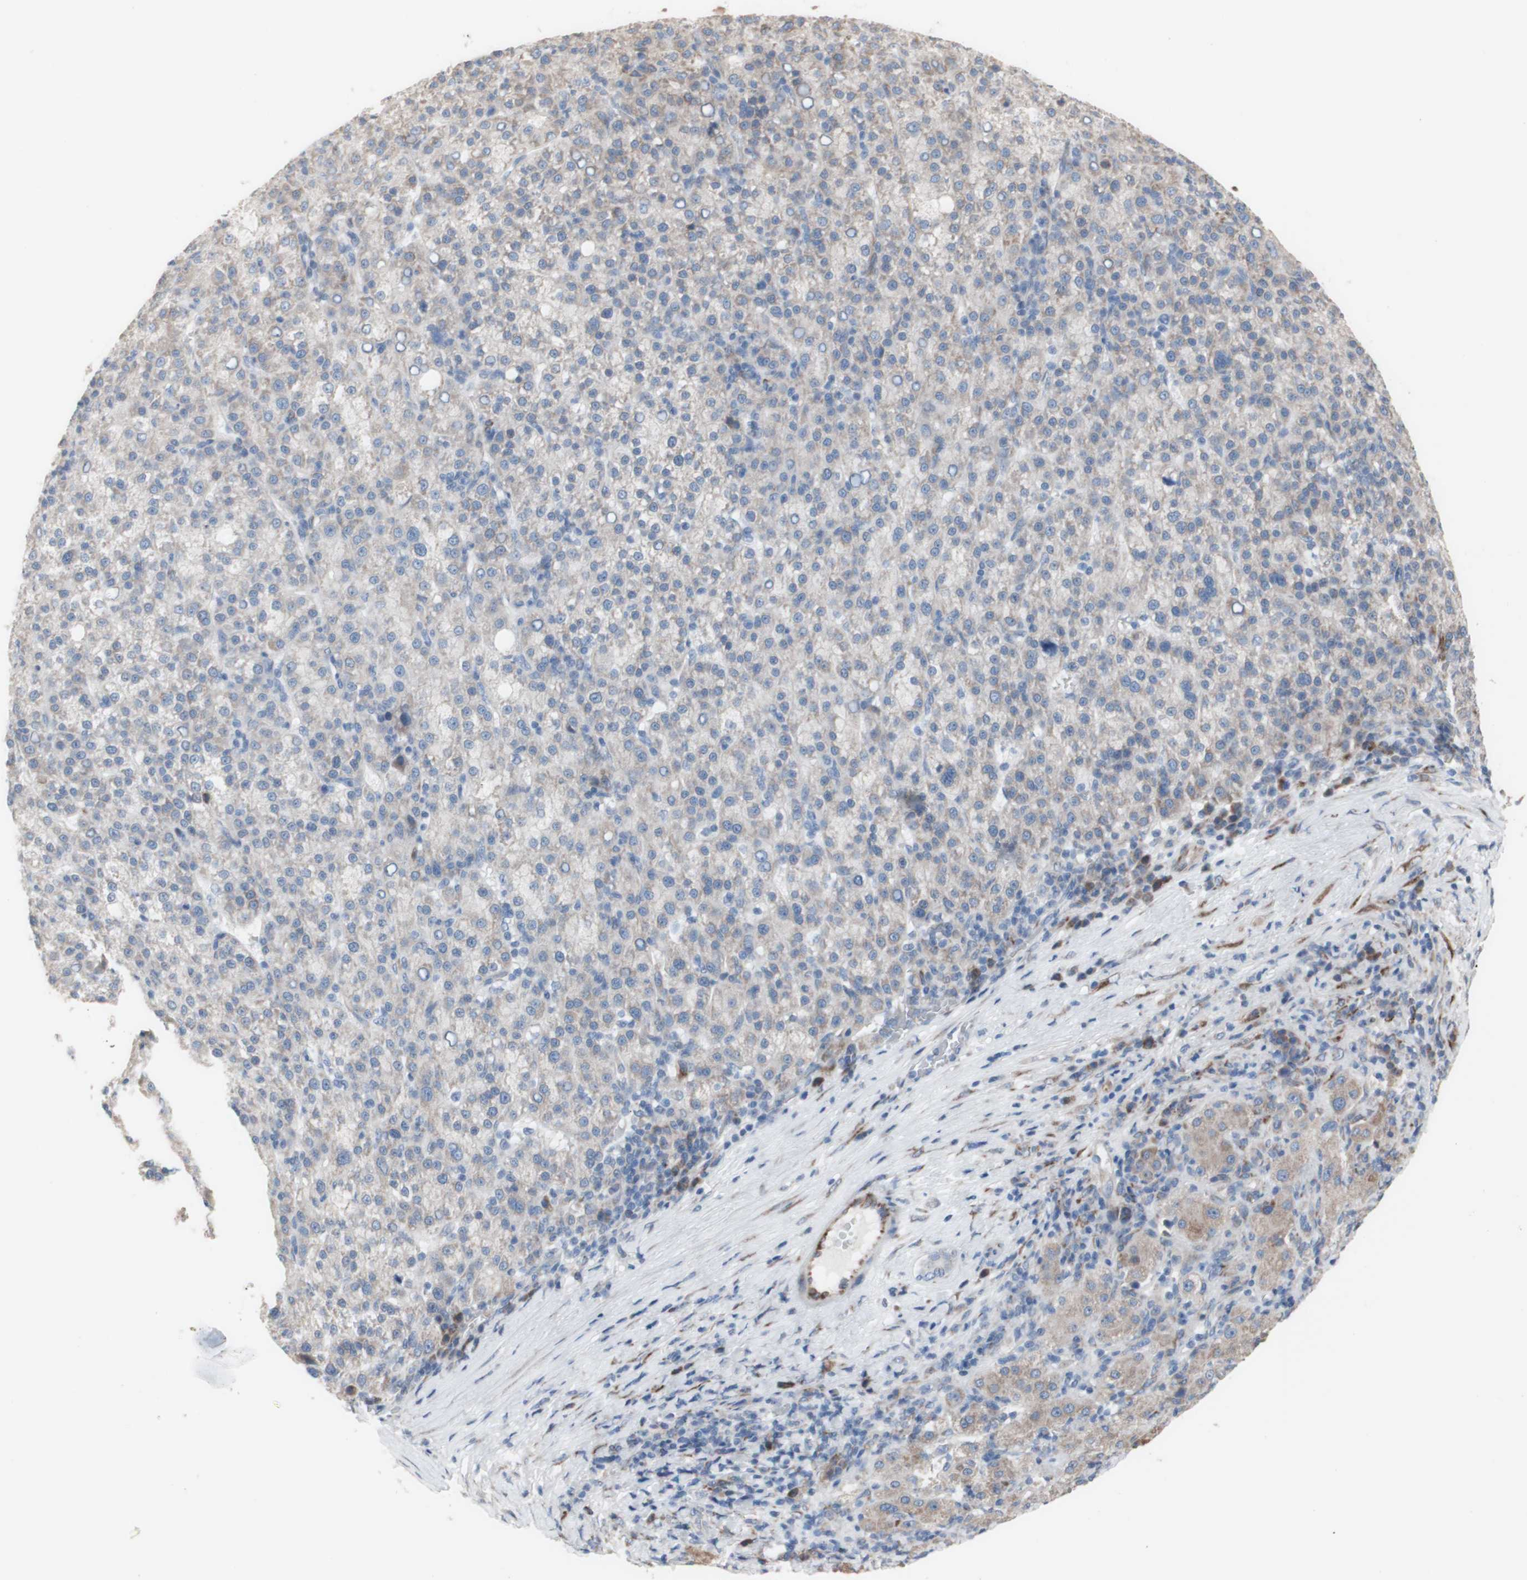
{"staining": {"intensity": "weak", "quantity": "<25%", "location": "cytoplasmic/membranous"}, "tissue": "liver cancer", "cell_type": "Tumor cells", "image_type": "cancer", "snomed": [{"axis": "morphology", "description": "Carcinoma, Hepatocellular, NOS"}, {"axis": "topography", "description": "Liver"}], "caption": "Immunohistochemistry micrograph of neoplastic tissue: liver cancer stained with DAB displays no significant protein positivity in tumor cells.", "gene": "AGPAT5", "patient": {"sex": "female", "age": 58}}